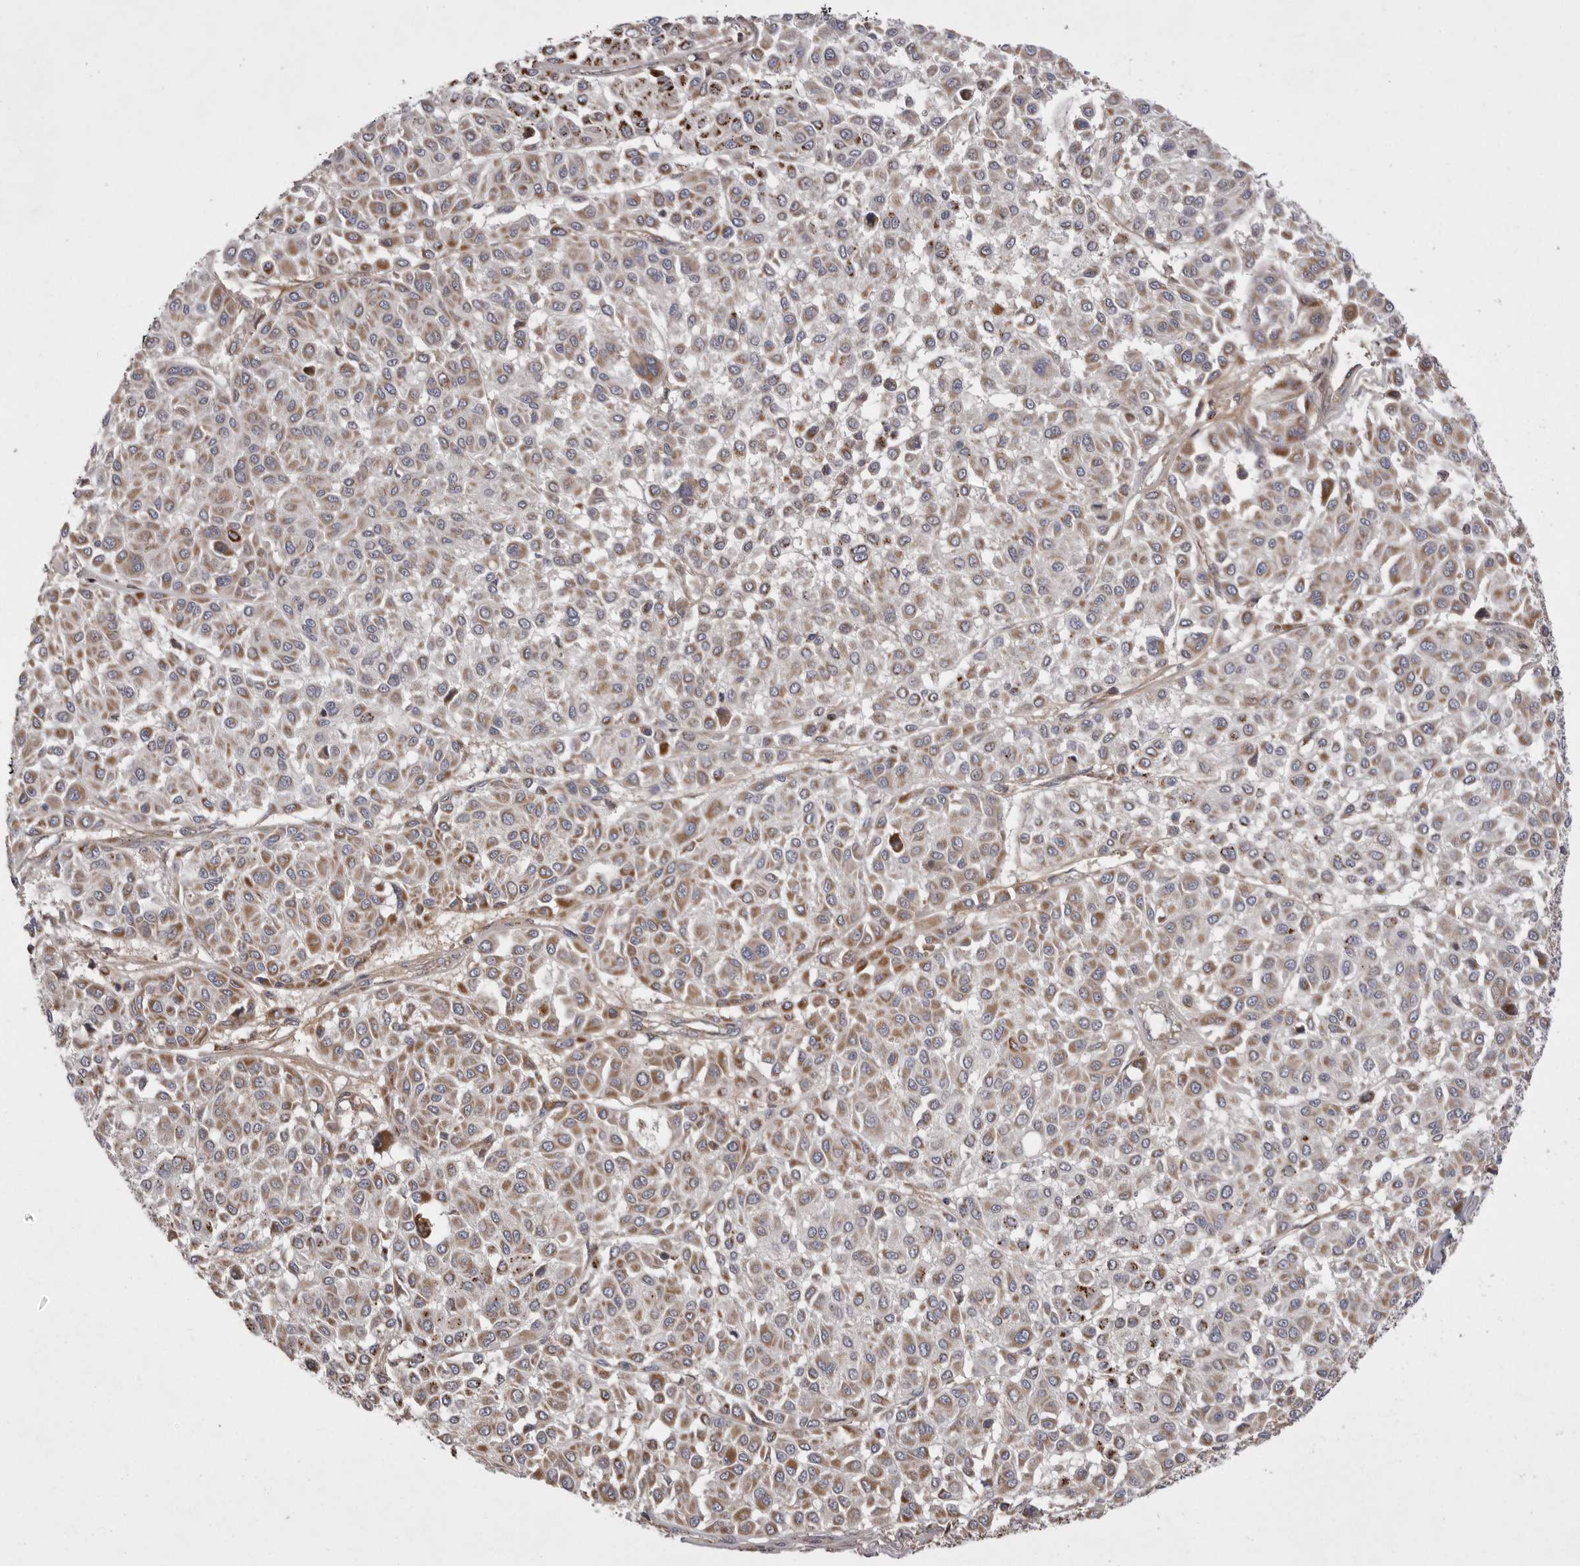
{"staining": {"intensity": "moderate", "quantity": ">75%", "location": "cytoplasmic/membranous"}, "tissue": "melanoma", "cell_type": "Tumor cells", "image_type": "cancer", "snomed": [{"axis": "morphology", "description": "Malignant melanoma, Metastatic site"}, {"axis": "topography", "description": "Soft tissue"}], "caption": "A micrograph of melanoma stained for a protein reveals moderate cytoplasmic/membranous brown staining in tumor cells.", "gene": "KYAT3", "patient": {"sex": "male", "age": 41}}